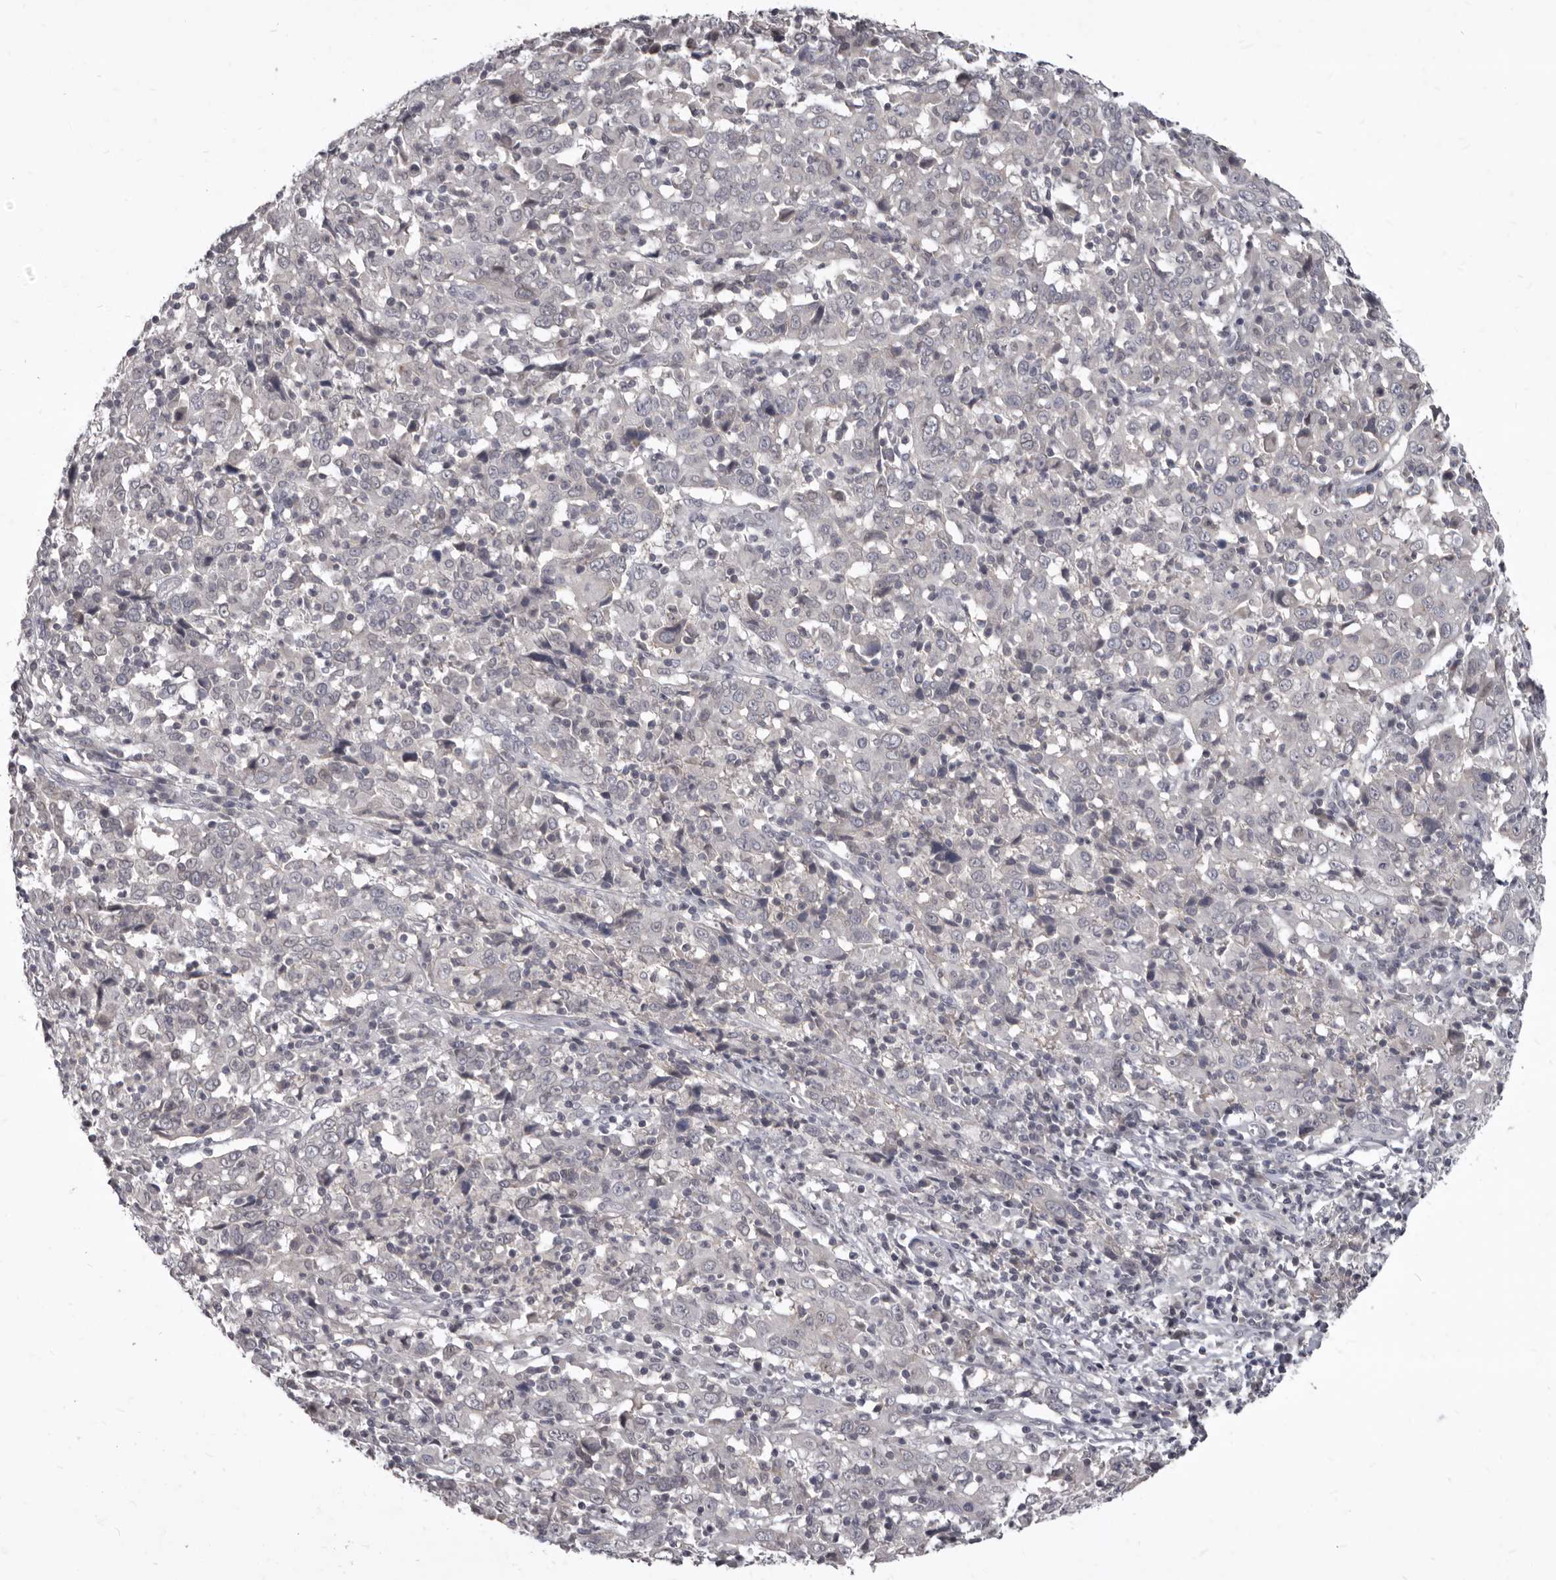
{"staining": {"intensity": "negative", "quantity": "none", "location": "none"}, "tissue": "cervical cancer", "cell_type": "Tumor cells", "image_type": "cancer", "snomed": [{"axis": "morphology", "description": "Squamous cell carcinoma, NOS"}, {"axis": "topography", "description": "Cervix"}], "caption": "High power microscopy photomicrograph of an immunohistochemistry (IHC) histopathology image of squamous cell carcinoma (cervical), revealing no significant staining in tumor cells.", "gene": "SULT1E1", "patient": {"sex": "female", "age": 46}}